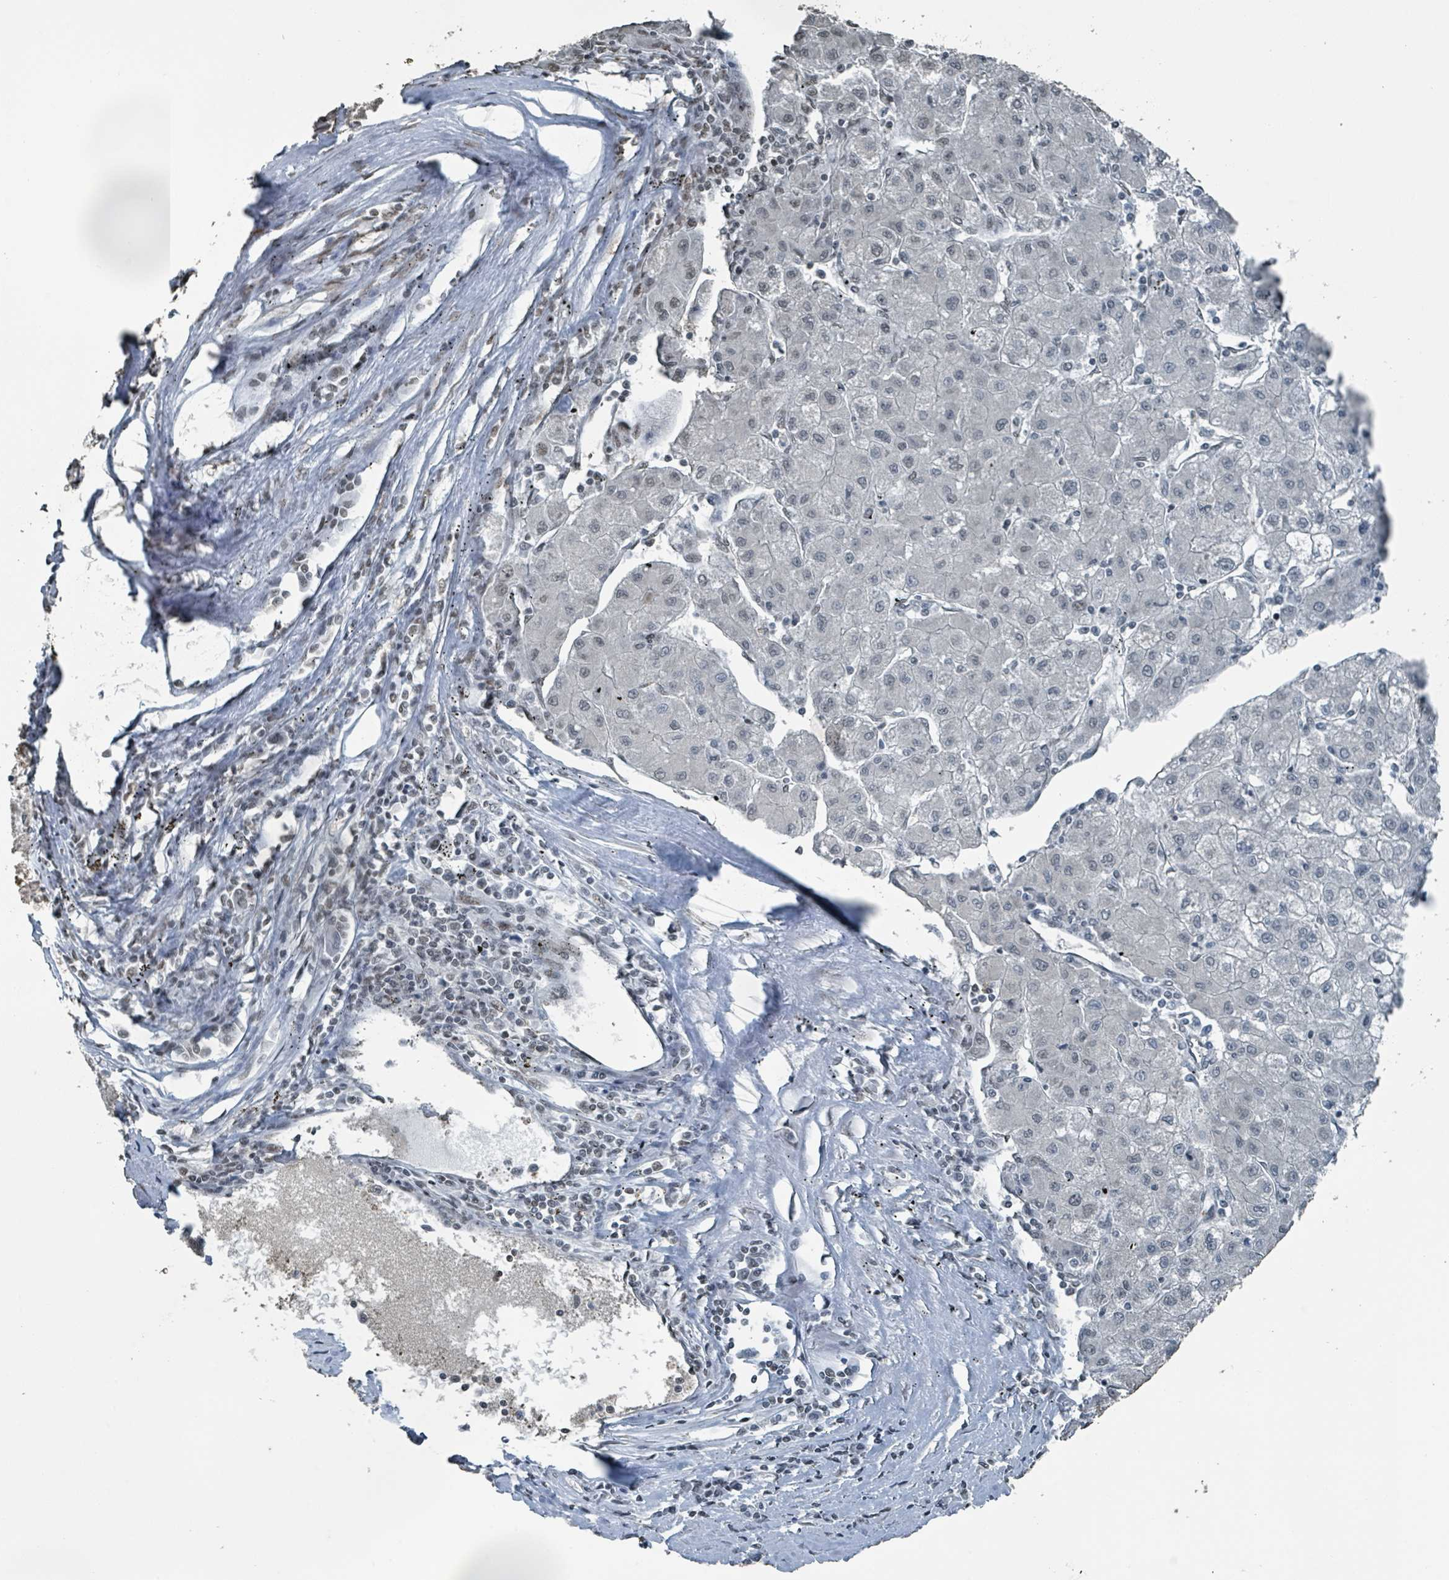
{"staining": {"intensity": "negative", "quantity": "none", "location": "none"}, "tissue": "liver cancer", "cell_type": "Tumor cells", "image_type": "cancer", "snomed": [{"axis": "morphology", "description": "Carcinoma, Hepatocellular, NOS"}, {"axis": "topography", "description": "Liver"}], "caption": "Tumor cells are negative for protein expression in human liver hepatocellular carcinoma.", "gene": "PHIP", "patient": {"sex": "male", "age": 72}}